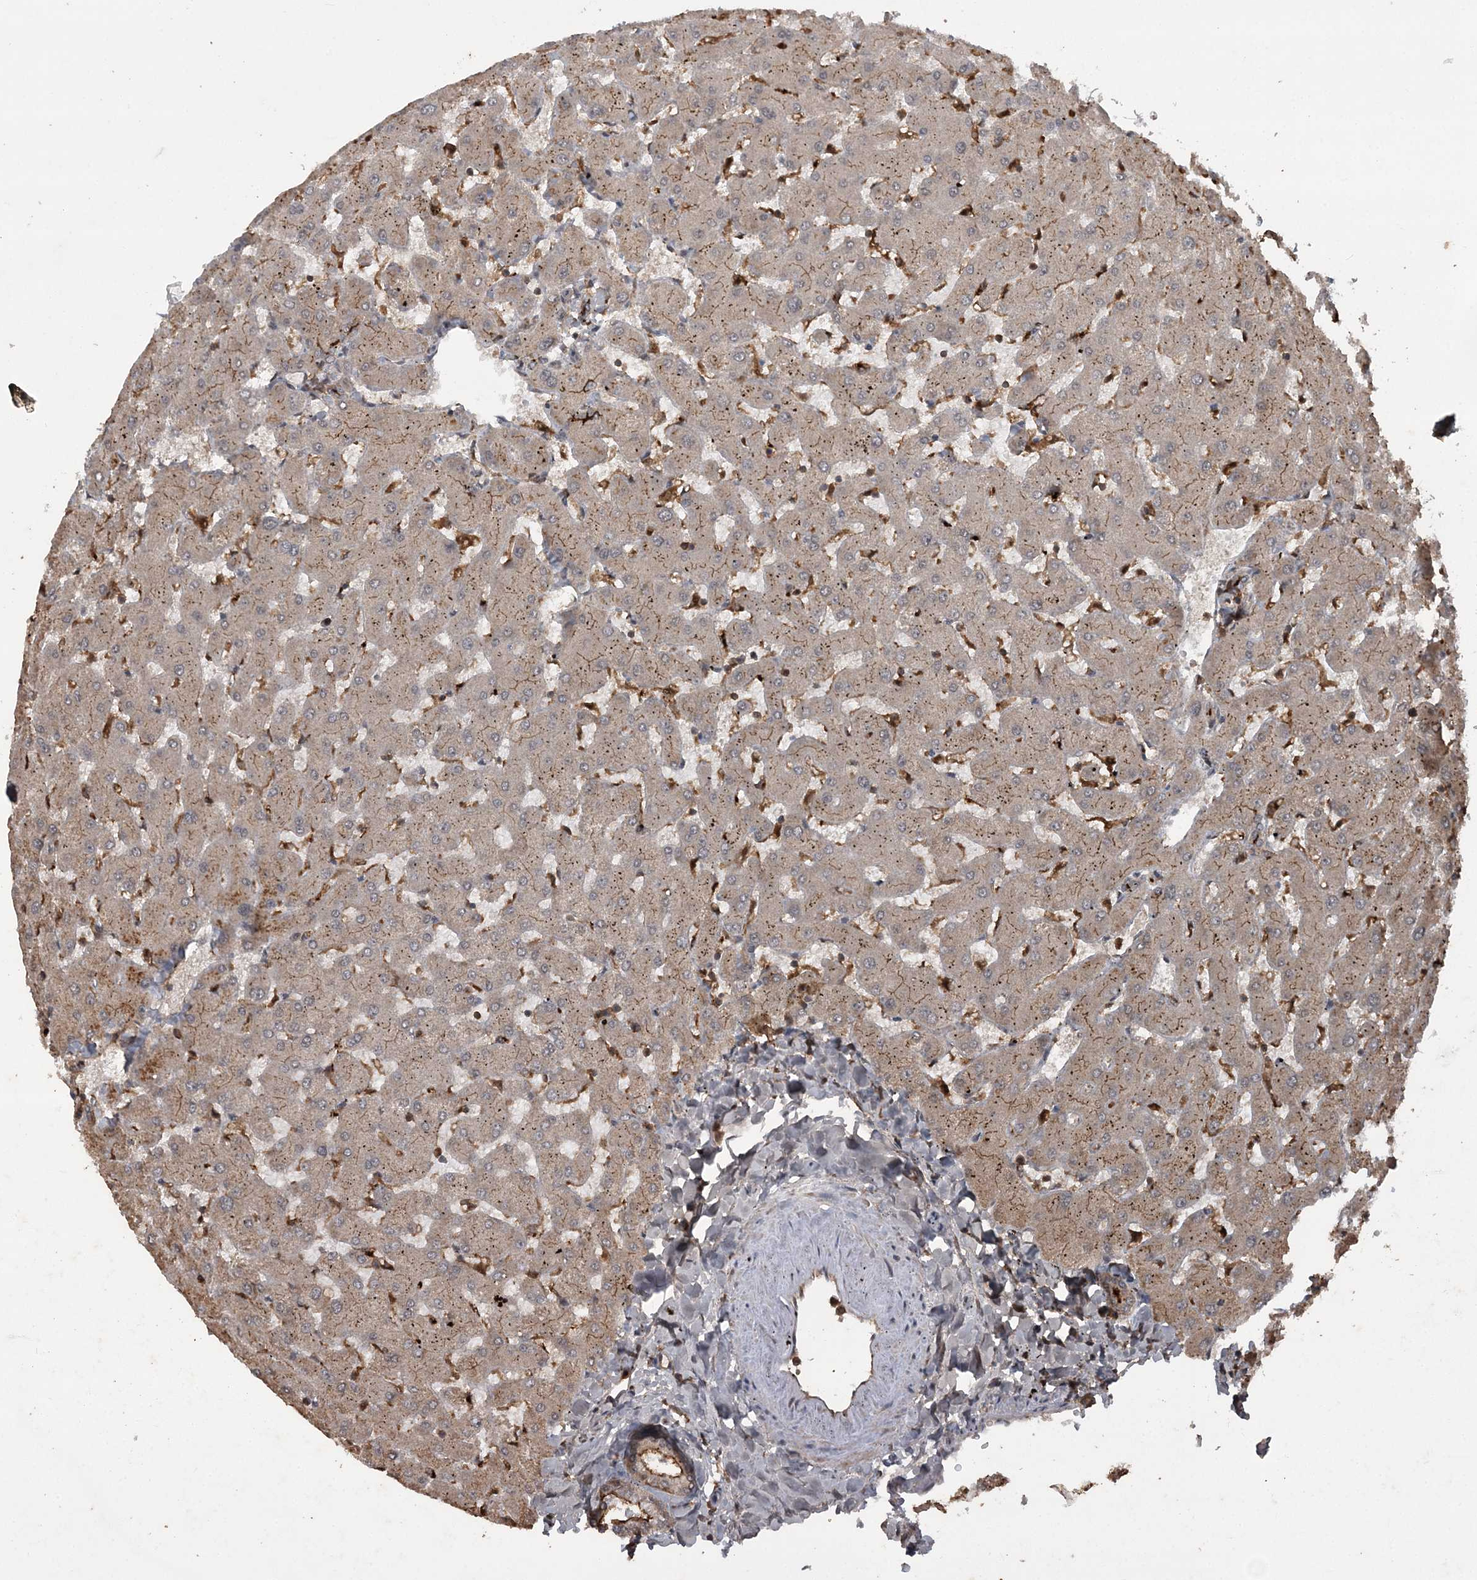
{"staining": {"intensity": "moderate", "quantity": "25%-75%", "location": "cytoplasmic/membranous"}, "tissue": "liver", "cell_type": "Cholangiocytes", "image_type": "normal", "snomed": [{"axis": "morphology", "description": "Normal tissue, NOS"}, {"axis": "topography", "description": "Liver"}], "caption": "Immunohistochemistry (IHC) (DAB (3,3'-diaminobenzidine)) staining of benign liver shows moderate cytoplasmic/membranous protein staining in approximately 25%-75% of cholangiocytes.", "gene": "LACC1", "patient": {"sex": "female", "age": 63}}